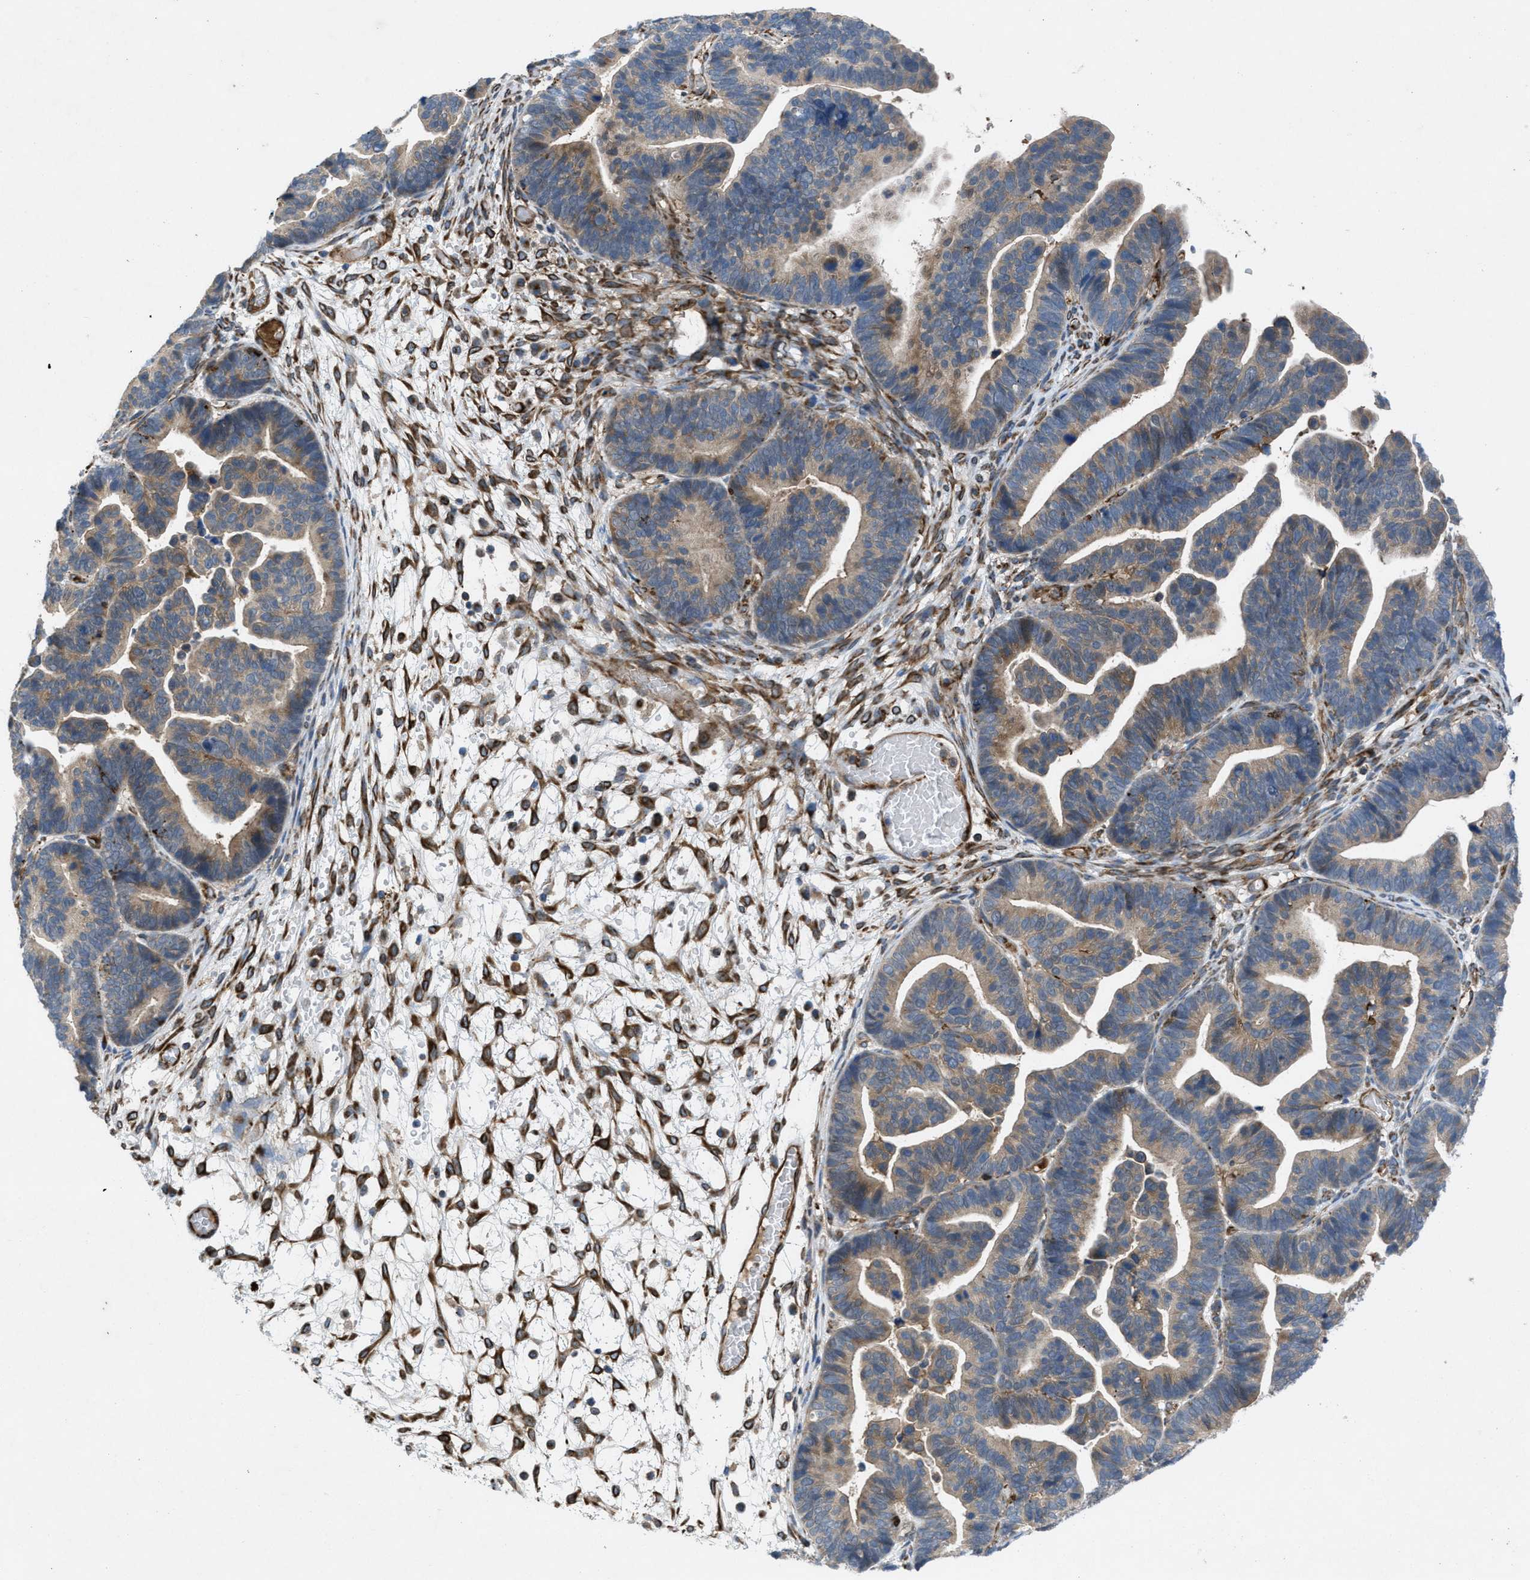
{"staining": {"intensity": "weak", "quantity": ">75%", "location": "cytoplasmic/membranous"}, "tissue": "ovarian cancer", "cell_type": "Tumor cells", "image_type": "cancer", "snomed": [{"axis": "morphology", "description": "Cystadenocarcinoma, serous, NOS"}, {"axis": "topography", "description": "Ovary"}], "caption": "Immunohistochemical staining of human ovarian serous cystadenocarcinoma reveals low levels of weak cytoplasmic/membranous staining in about >75% of tumor cells. (brown staining indicates protein expression, while blue staining denotes nuclei).", "gene": "SLC6A9", "patient": {"sex": "female", "age": 56}}